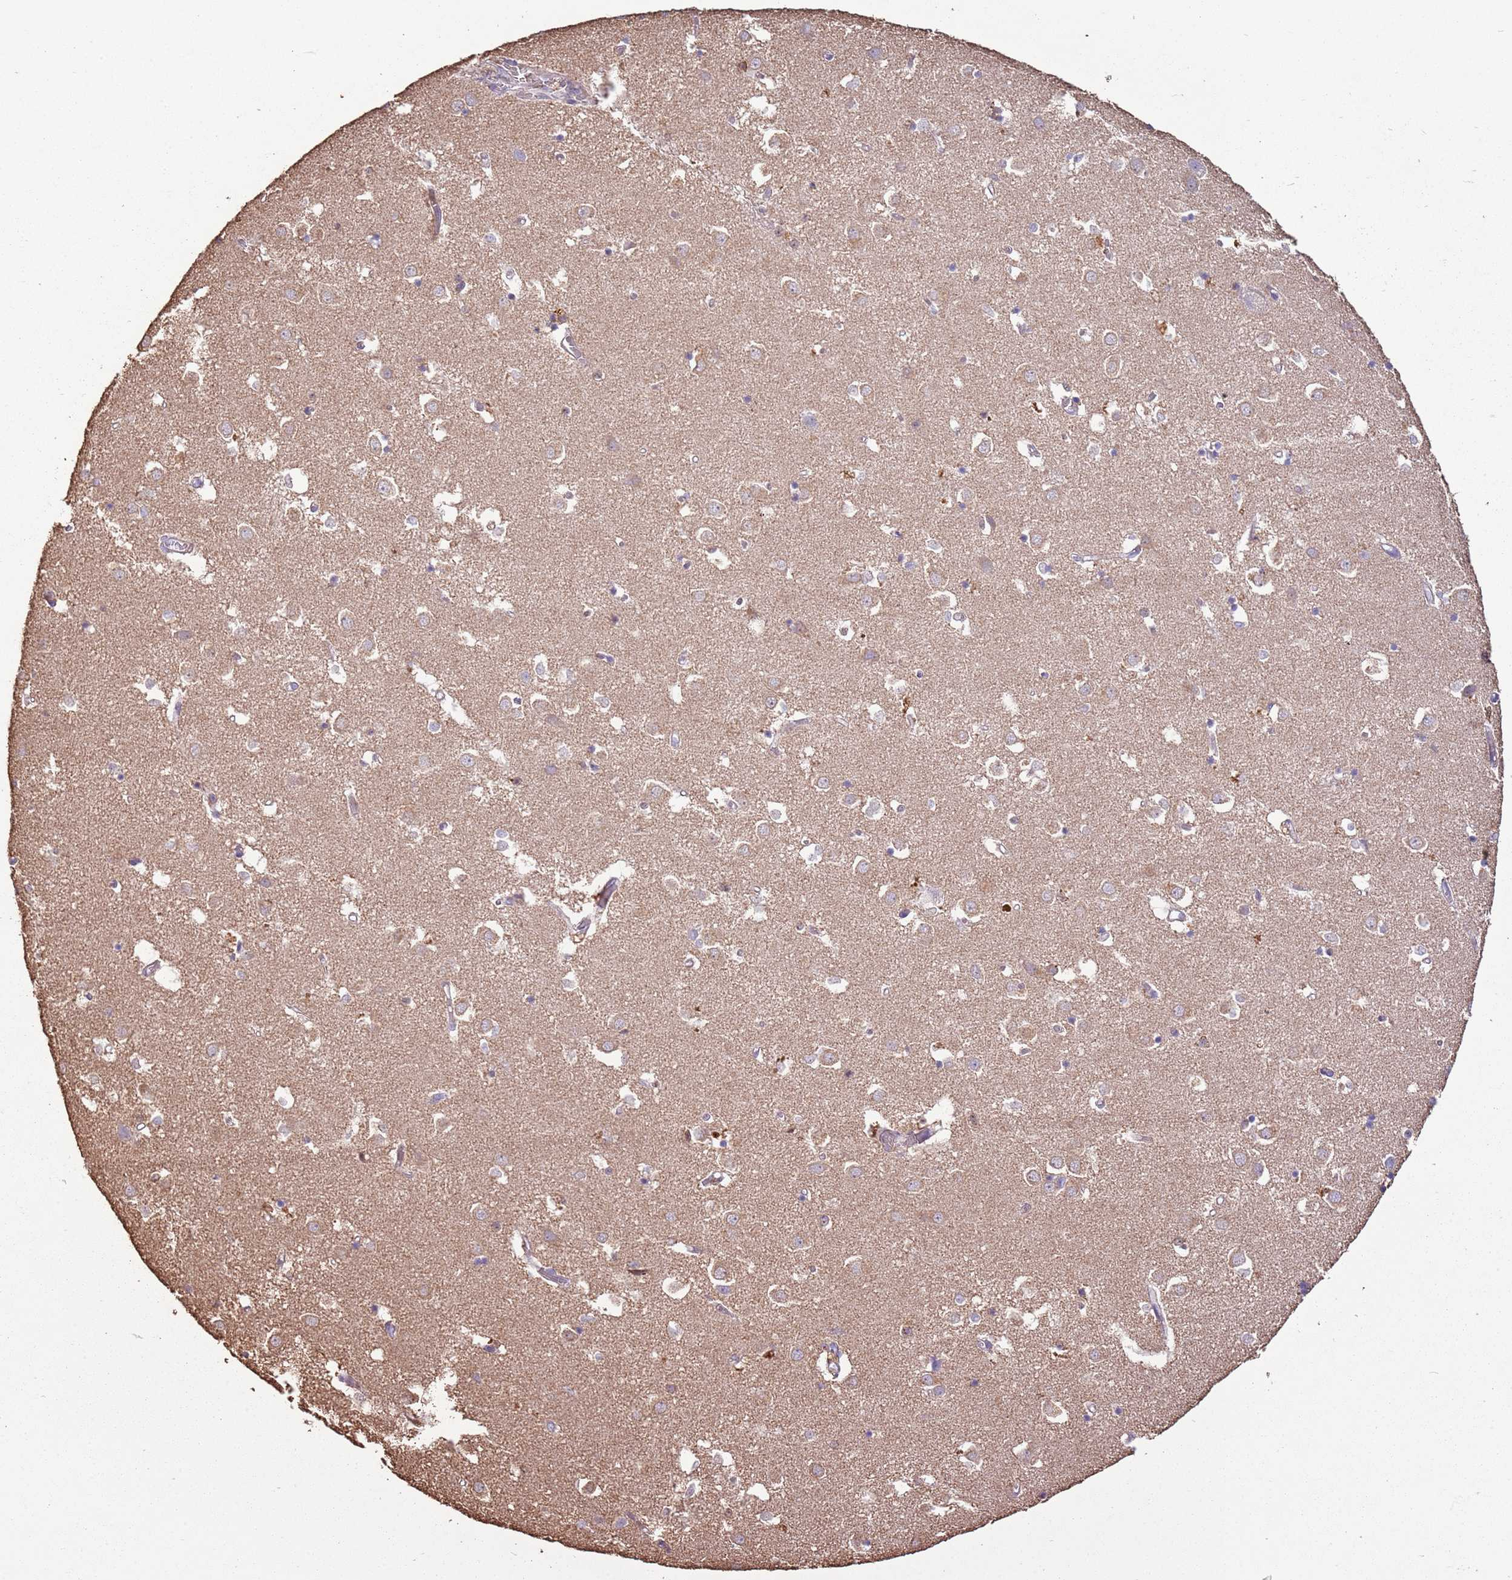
{"staining": {"intensity": "weak", "quantity": "<25%", "location": "cytoplasmic/membranous"}, "tissue": "caudate", "cell_type": "Glial cells", "image_type": "normal", "snomed": [{"axis": "morphology", "description": "Normal tissue, NOS"}, {"axis": "topography", "description": "Lateral ventricle wall"}], "caption": "A micrograph of caudate stained for a protein reveals no brown staining in glial cells.", "gene": "ARL10", "patient": {"sex": "male", "age": 70}}